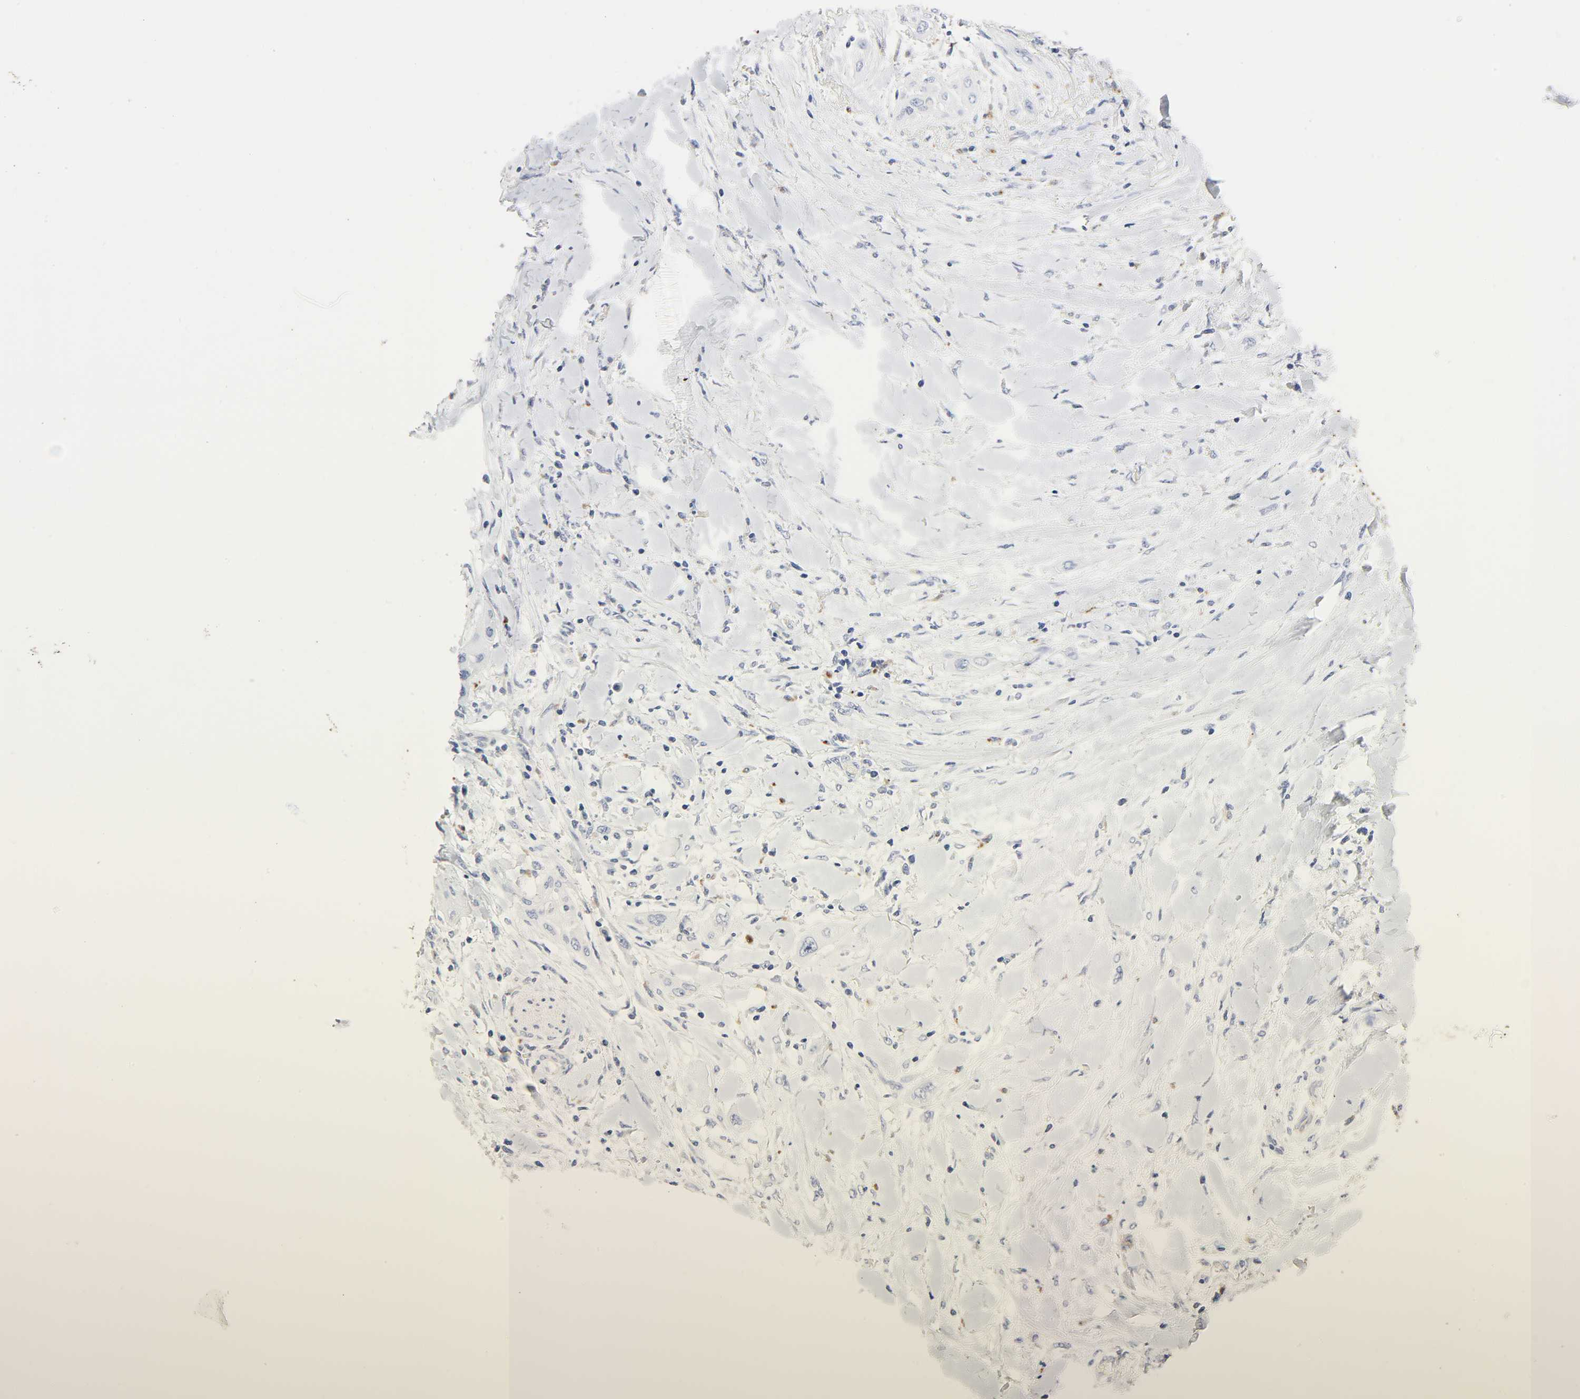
{"staining": {"intensity": "negative", "quantity": "none", "location": "none"}, "tissue": "lung cancer", "cell_type": "Tumor cells", "image_type": "cancer", "snomed": [{"axis": "morphology", "description": "Squamous cell carcinoma, NOS"}, {"axis": "topography", "description": "Lung"}], "caption": "Lung cancer (squamous cell carcinoma) stained for a protein using IHC displays no positivity tumor cells.", "gene": "PLP1", "patient": {"sex": "female", "age": 47}}